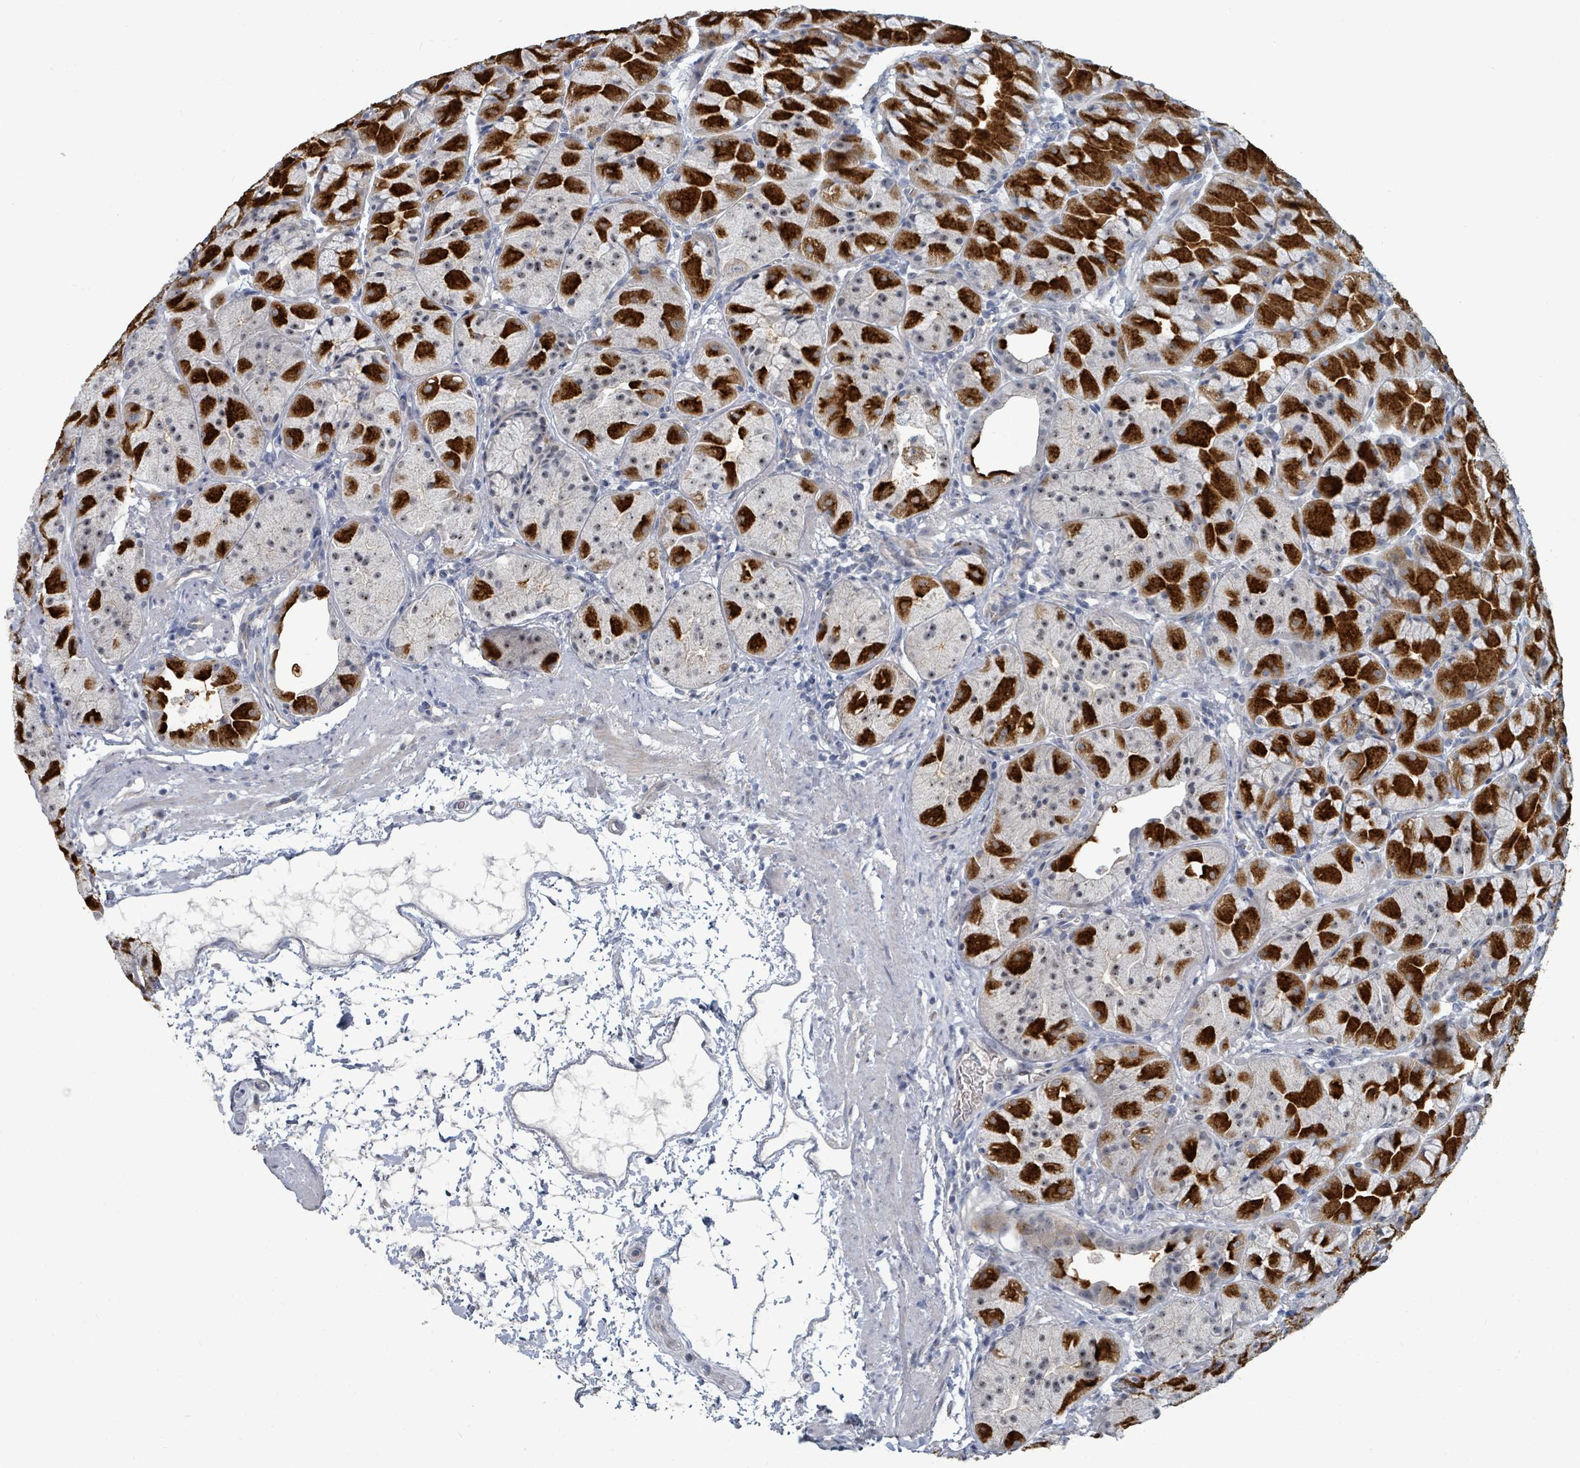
{"staining": {"intensity": "strong", "quantity": "25%-75%", "location": "cytoplasmic/membranous"}, "tissue": "stomach", "cell_type": "Glandular cells", "image_type": "normal", "snomed": [{"axis": "morphology", "description": "Normal tissue, NOS"}, {"axis": "topography", "description": "Stomach"}], "caption": "The photomicrograph demonstrates a brown stain indicating the presence of a protein in the cytoplasmic/membranous of glandular cells in stomach. (Brightfield microscopy of DAB IHC at high magnification).", "gene": "TRDMT1", "patient": {"sex": "male", "age": 57}}